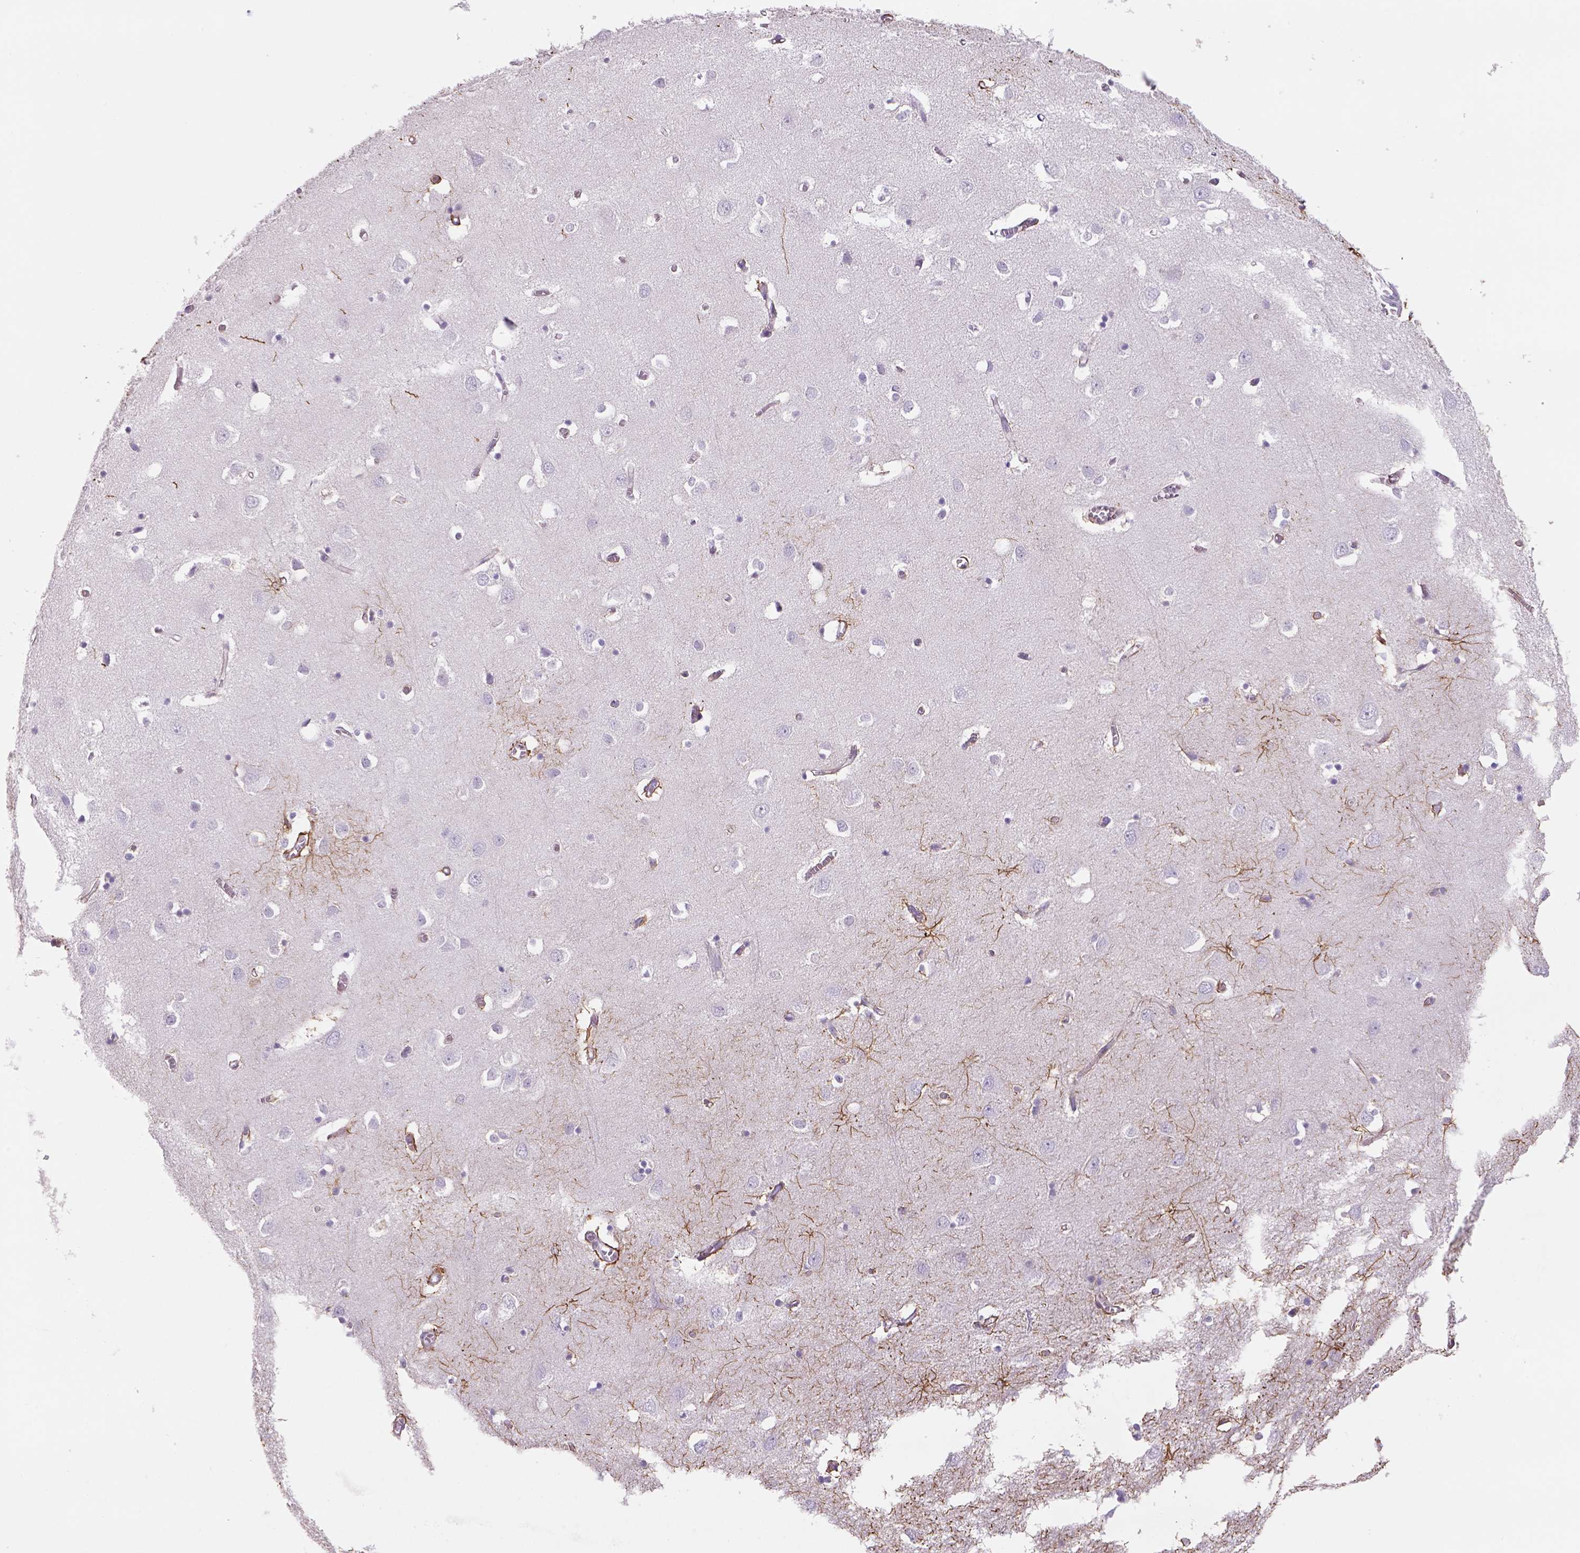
{"staining": {"intensity": "negative", "quantity": "none", "location": "none"}, "tissue": "cerebral cortex", "cell_type": "Endothelial cells", "image_type": "normal", "snomed": [{"axis": "morphology", "description": "Normal tissue, NOS"}, {"axis": "topography", "description": "Cerebral cortex"}], "caption": "The immunohistochemistry (IHC) micrograph has no significant expression in endothelial cells of cerebral cortex. (DAB (3,3'-diaminobenzidine) IHC, high magnification).", "gene": "TENM4", "patient": {"sex": "male", "age": 70}}